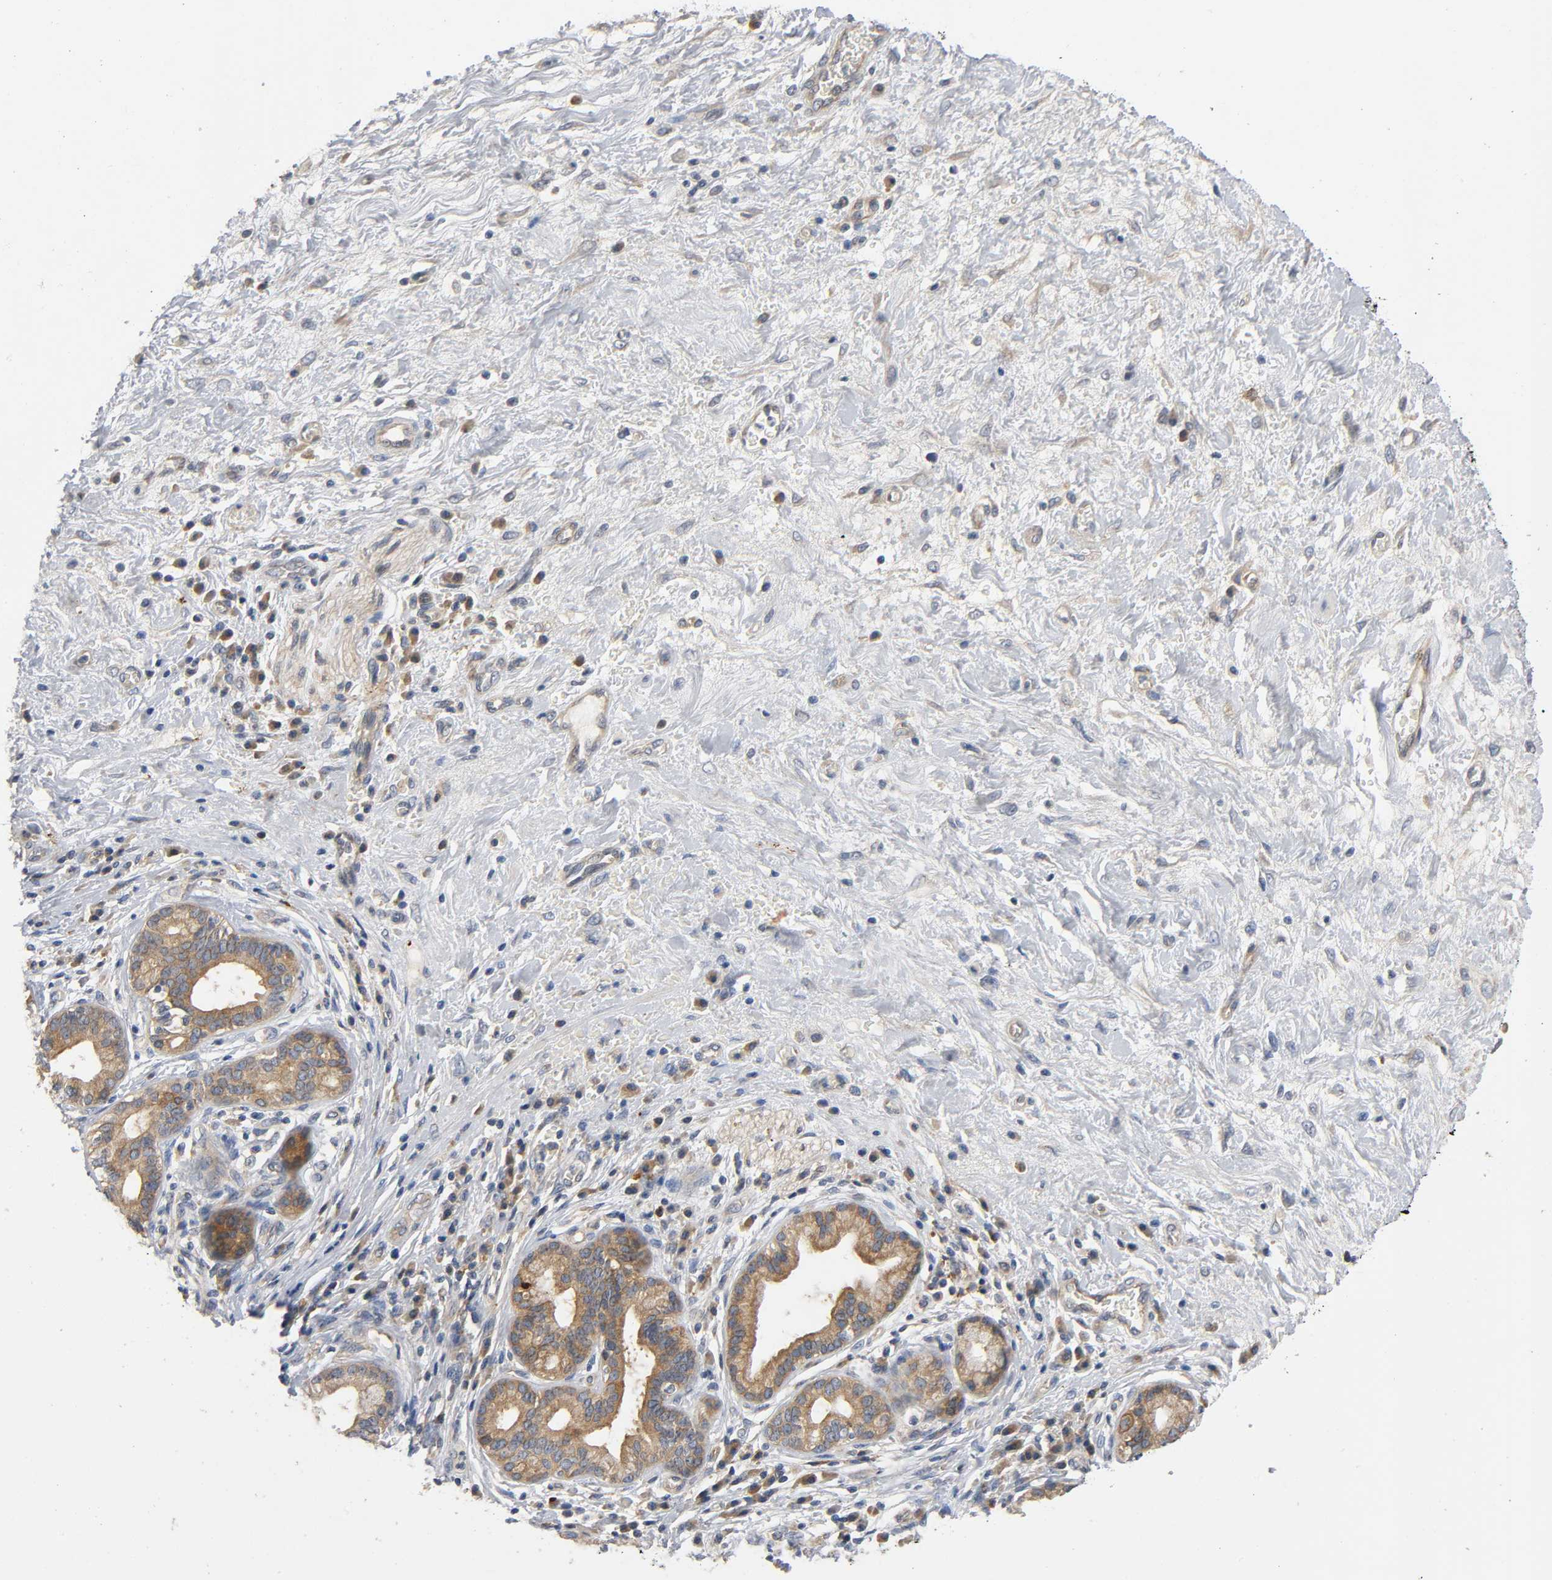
{"staining": {"intensity": "moderate", "quantity": ">75%", "location": "cytoplasmic/membranous"}, "tissue": "pancreatic cancer", "cell_type": "Tumor cells", "image_type": "cancer", "snomed": [{"axis": "morphology", "description": "Adenocarcinoma, NOS"}, {"axis": "topography", "description": "Pancreas"}], "caption": "IHC staining of pancreatic cancer (adenocarcinoma), which displays medium levels of moderate cytoplasmic/membranous staining in about >75% of tumor cells indicating moderate cytoplasmic/membranous protein positivity. The staining was performed using DAB (3,3'-diaminobenzidine) (brown) for protein detection and nuclei were counterstained in hematoxylin (blue).", "gene": "HDAC6", "patient": {"sex": "female", "age": 73}}